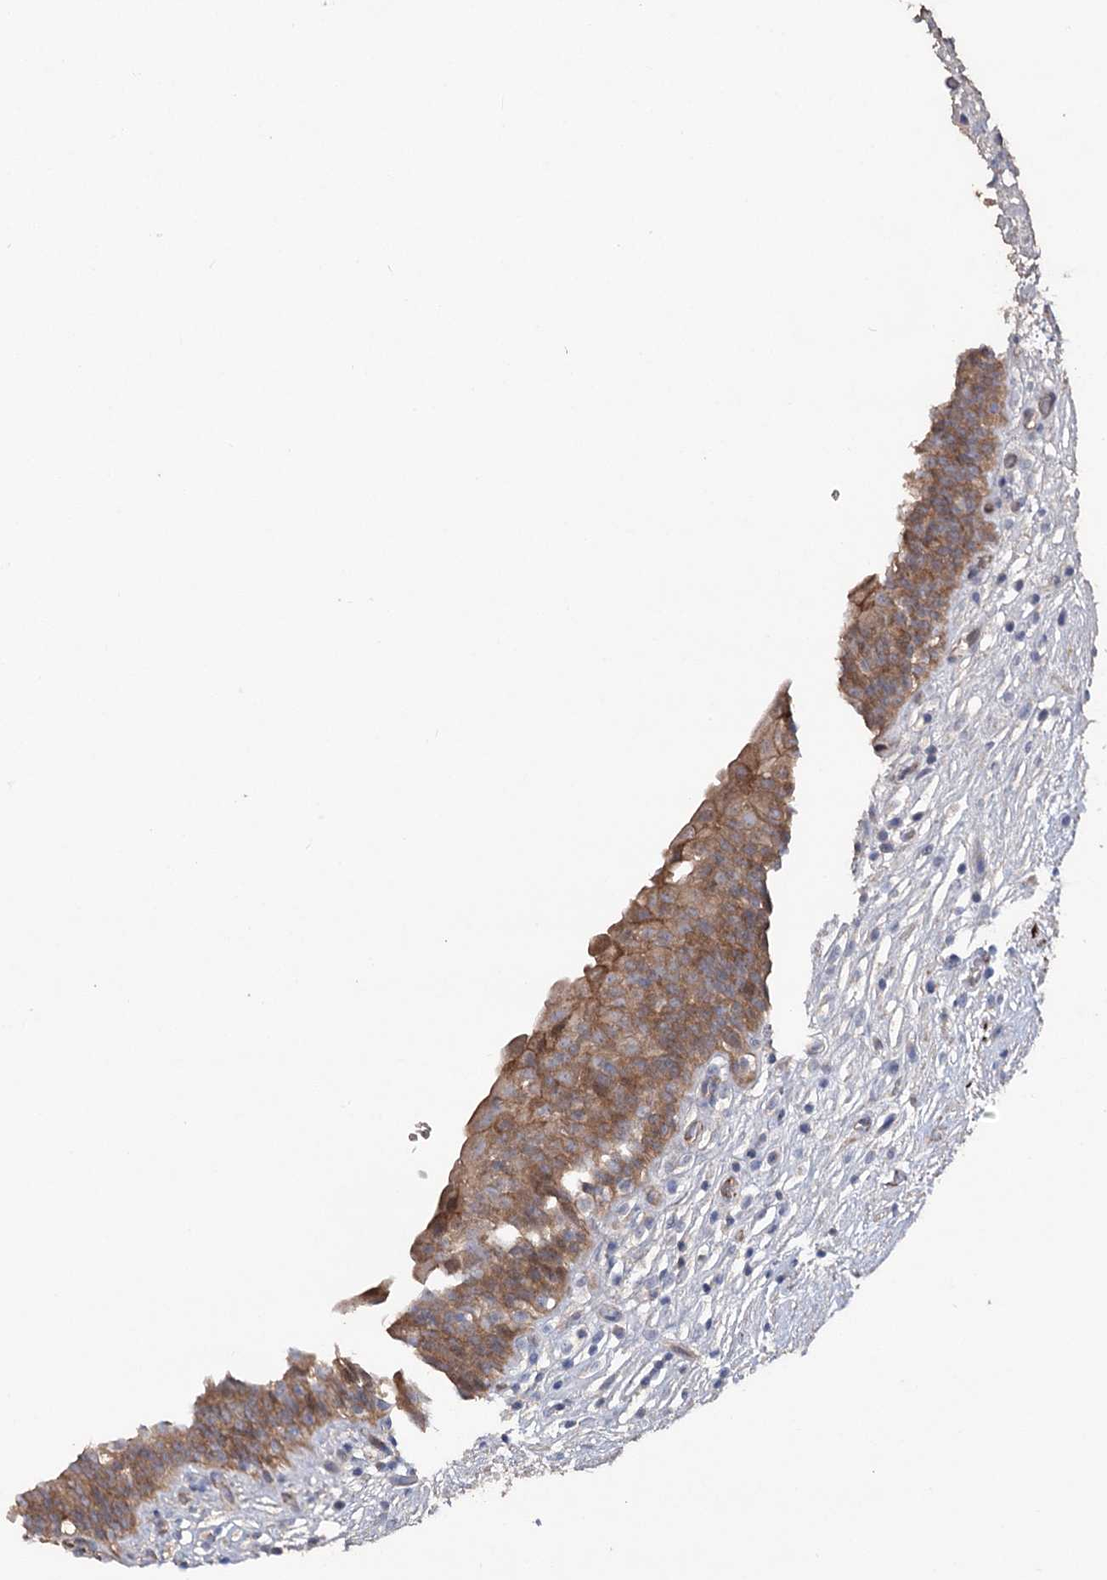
{"staining": {"intensity": "moderate", "quantity": "25%-75%", "location": "cytoplasmic/membranous"}, "tissue": "urinary bladder", "cell_type": "Urothelial cells", "image_type": "normal", "snomed": [{"axis": "morphology", "description": "Normal tissue, NOS"}, {"axis": "topography", "description": "Urinary bladder"}], "caption": "This is a photomicrograph of immunohistochemistry staining of unremarkable urinary bladder, which shows moderate positivity in the cytoplasmic/membranous of urothelial cells.", "gene": "MAP3K13", "patient": {"sex": "male", "age": 83}}